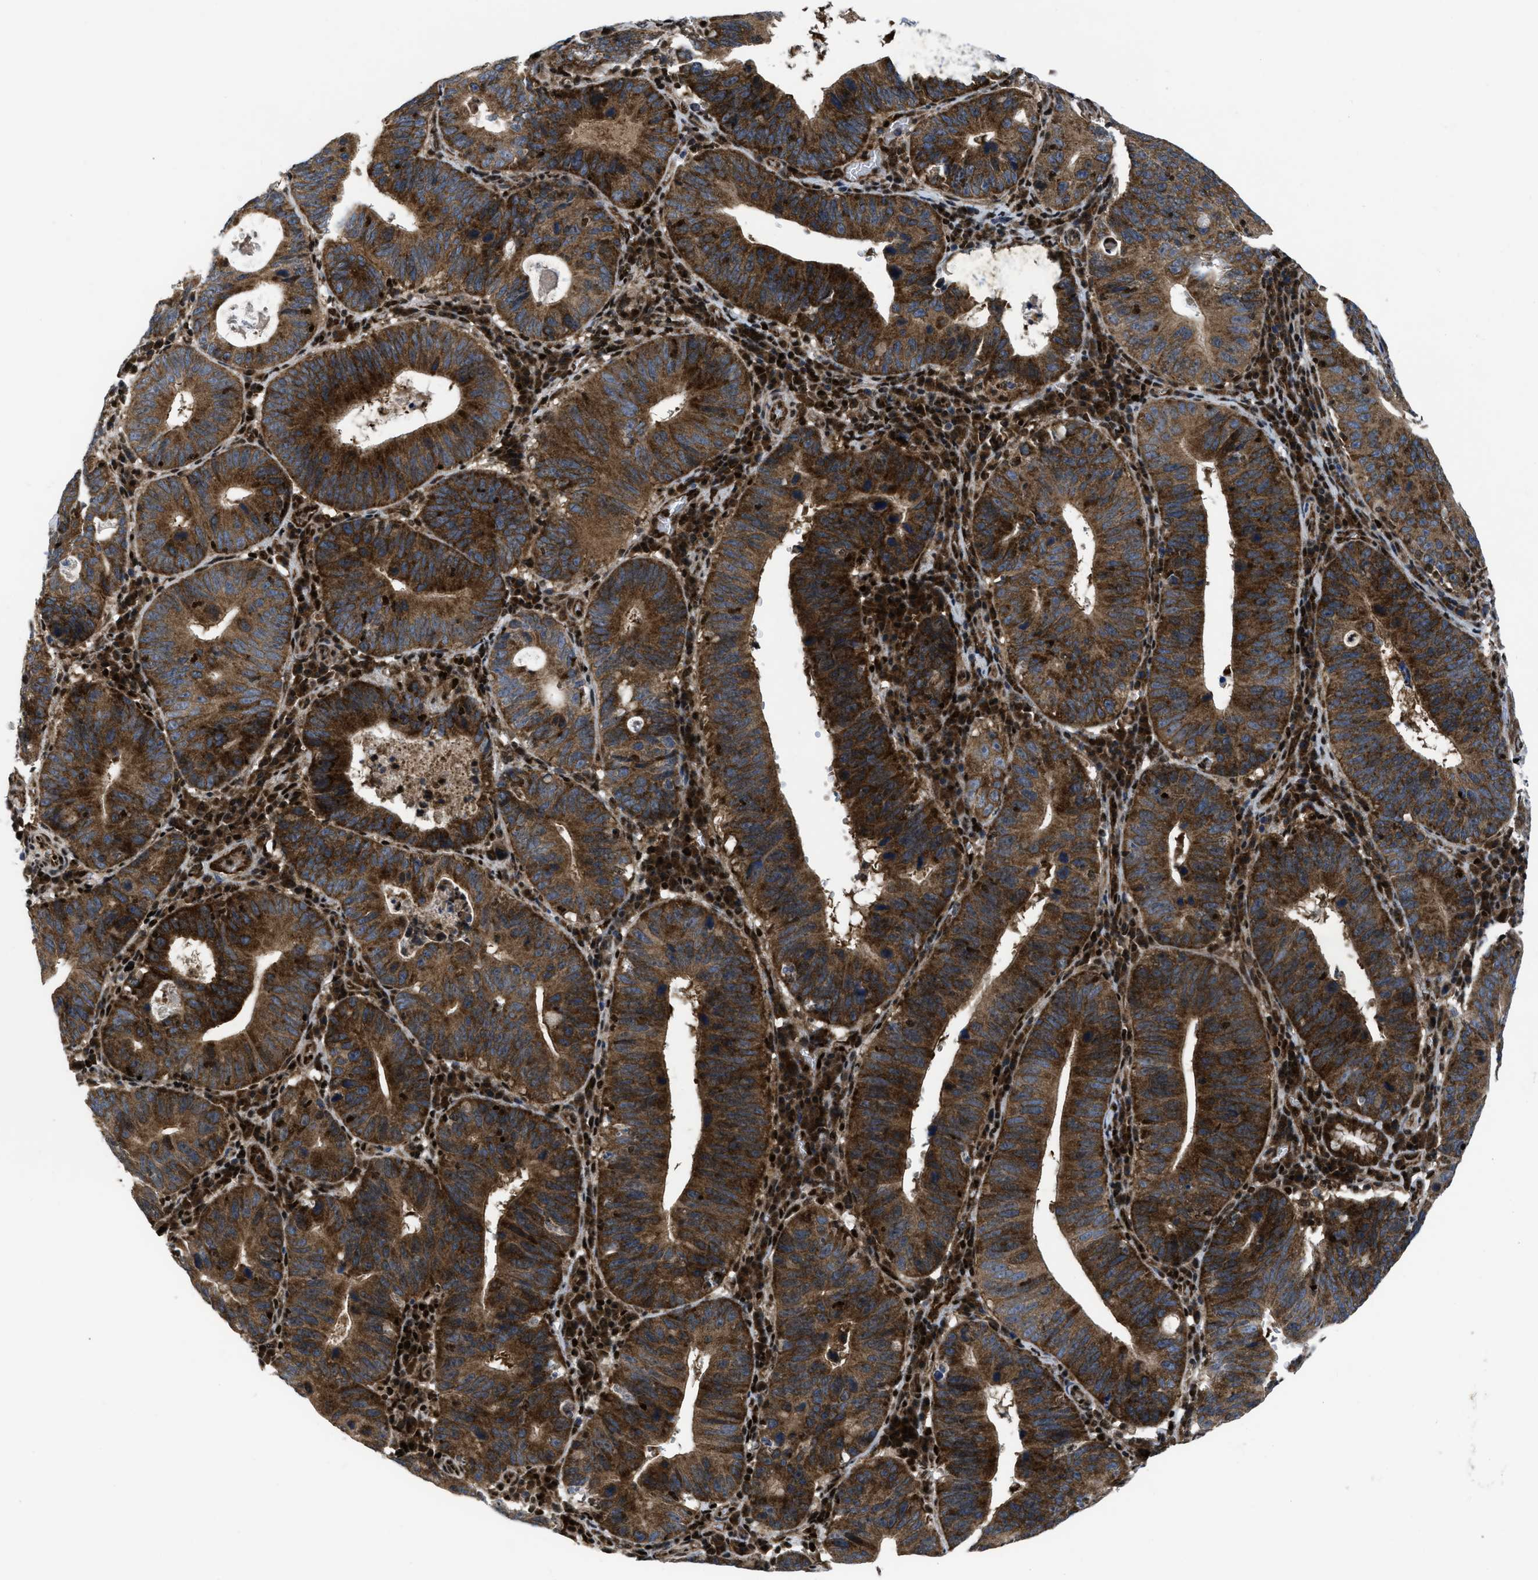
{"staining": {"intensity": "strong", "quantity": ">75%", "location": "cytoplasmic/membranous"}, "tissue": "stomach cancer", "cell_type": "Tumor cells", "image_type": "cancer", "snomed": [{"axis": "morphology", "description": "Adenocarcinoma, NOS"}, {"axis": "topography", "description": "Stomach"}], "caption": "Protein expression analysis of human stomach cancer reveals strong cytoplasmic/membranous expression in approximately >75% of tumor cells.", "gene": "PPP2CB", "patient": {"sex": "male", "age": 59}}